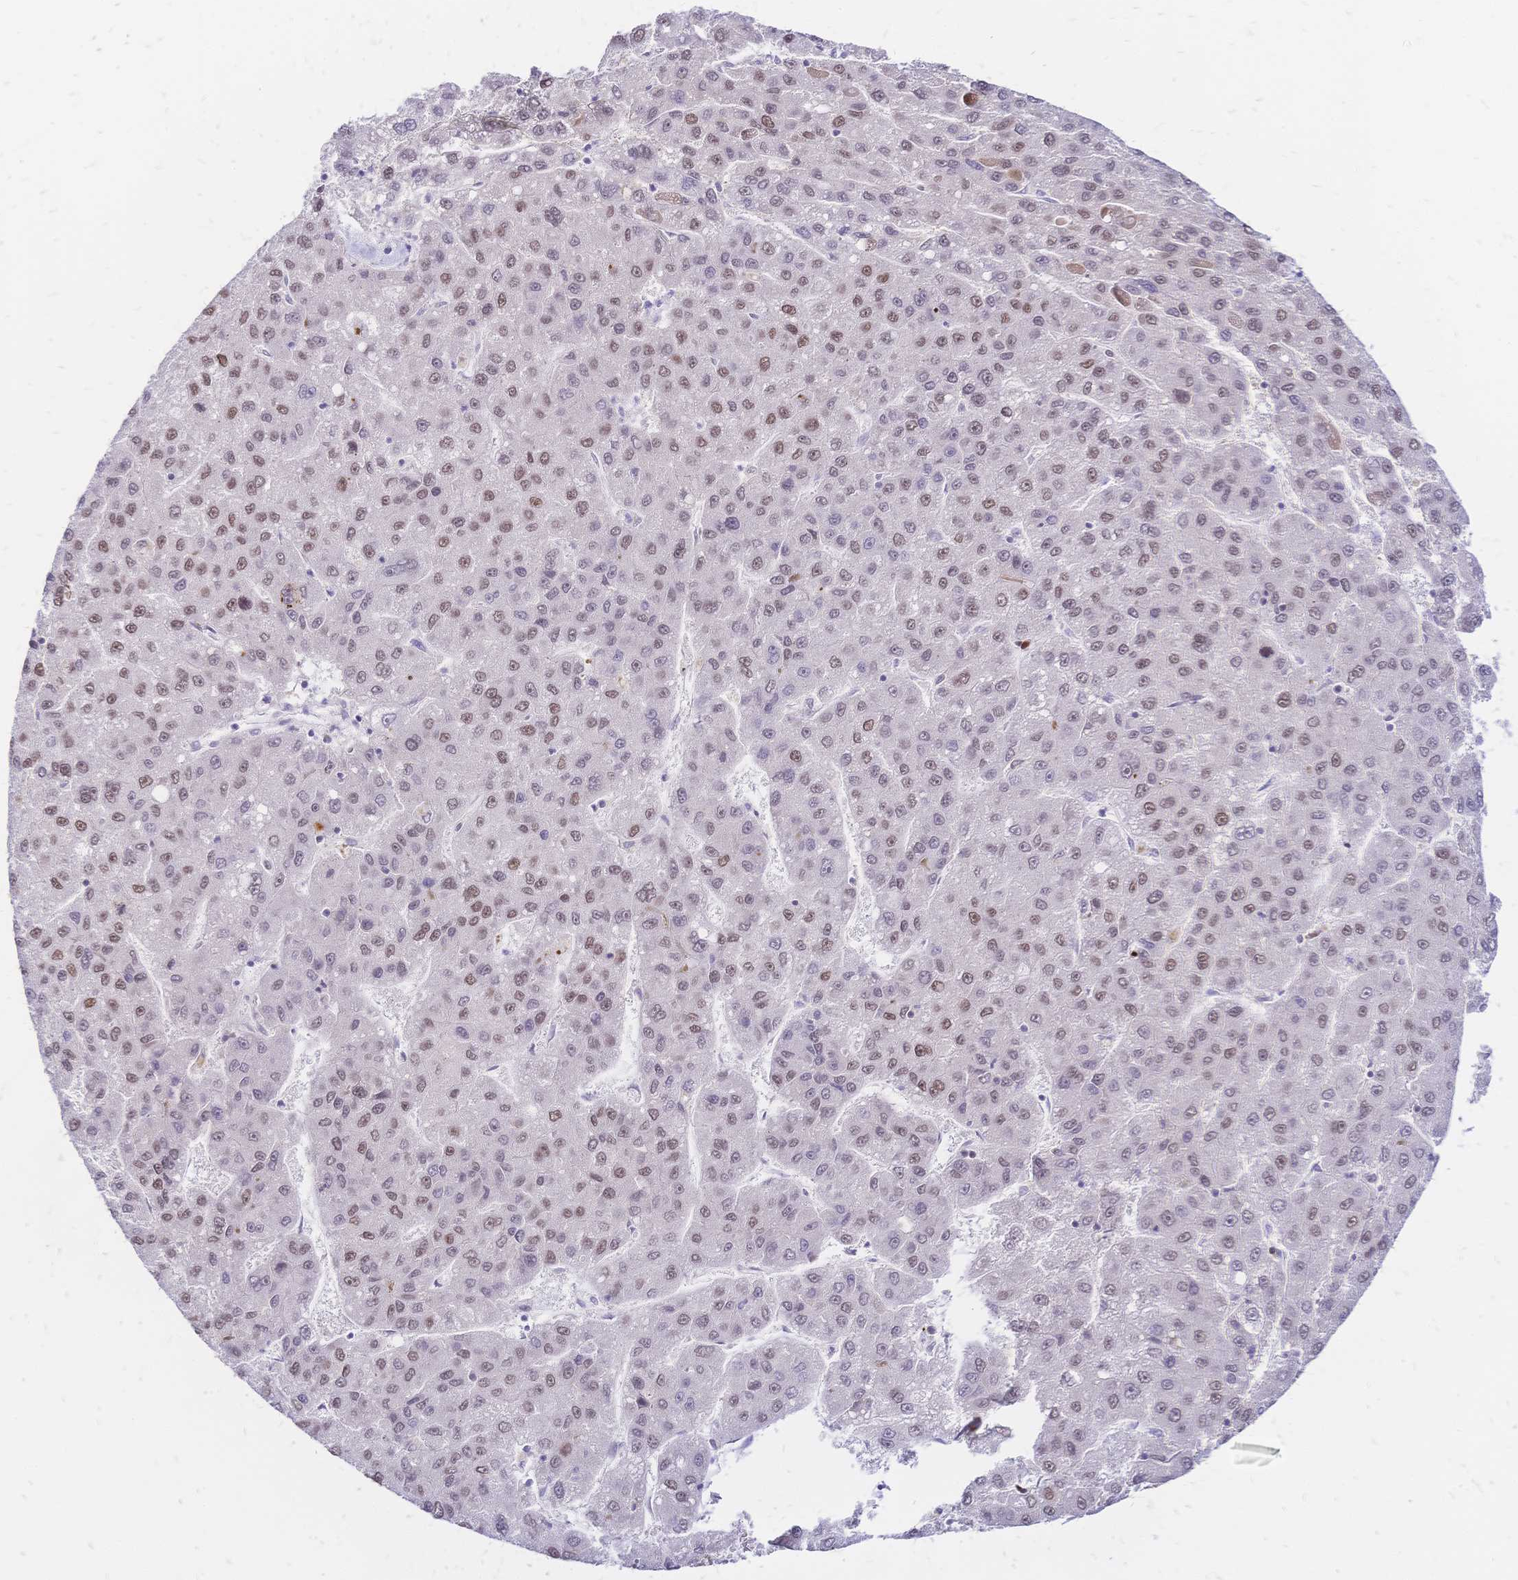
{"staining": {"intensity": "moderate", "quantity": "25%-75%", "location": "nuclear"}, "tissue": "liver cancer", "cell_type": "Tumor cells", "image_type": "cancer", "snomed": [{"axis": "morphology", "description": "Carcinoma, Hepatocellular, NOS"}, {"axis": "topography", "description": "Liver"}], "caption": "The micrograph displays a brown stain indicating the presence of a protein in the nuclear of tumor cells in hepatocellular carcinoma (liver). Using DAB (3,3'-diaminobenzidine) (brown) and hematoxylin (blue) stains, captured at high magnification using brightfield microscopy.", "gene": "NFIC", "patient": {"sex": "female", "age": 82}}